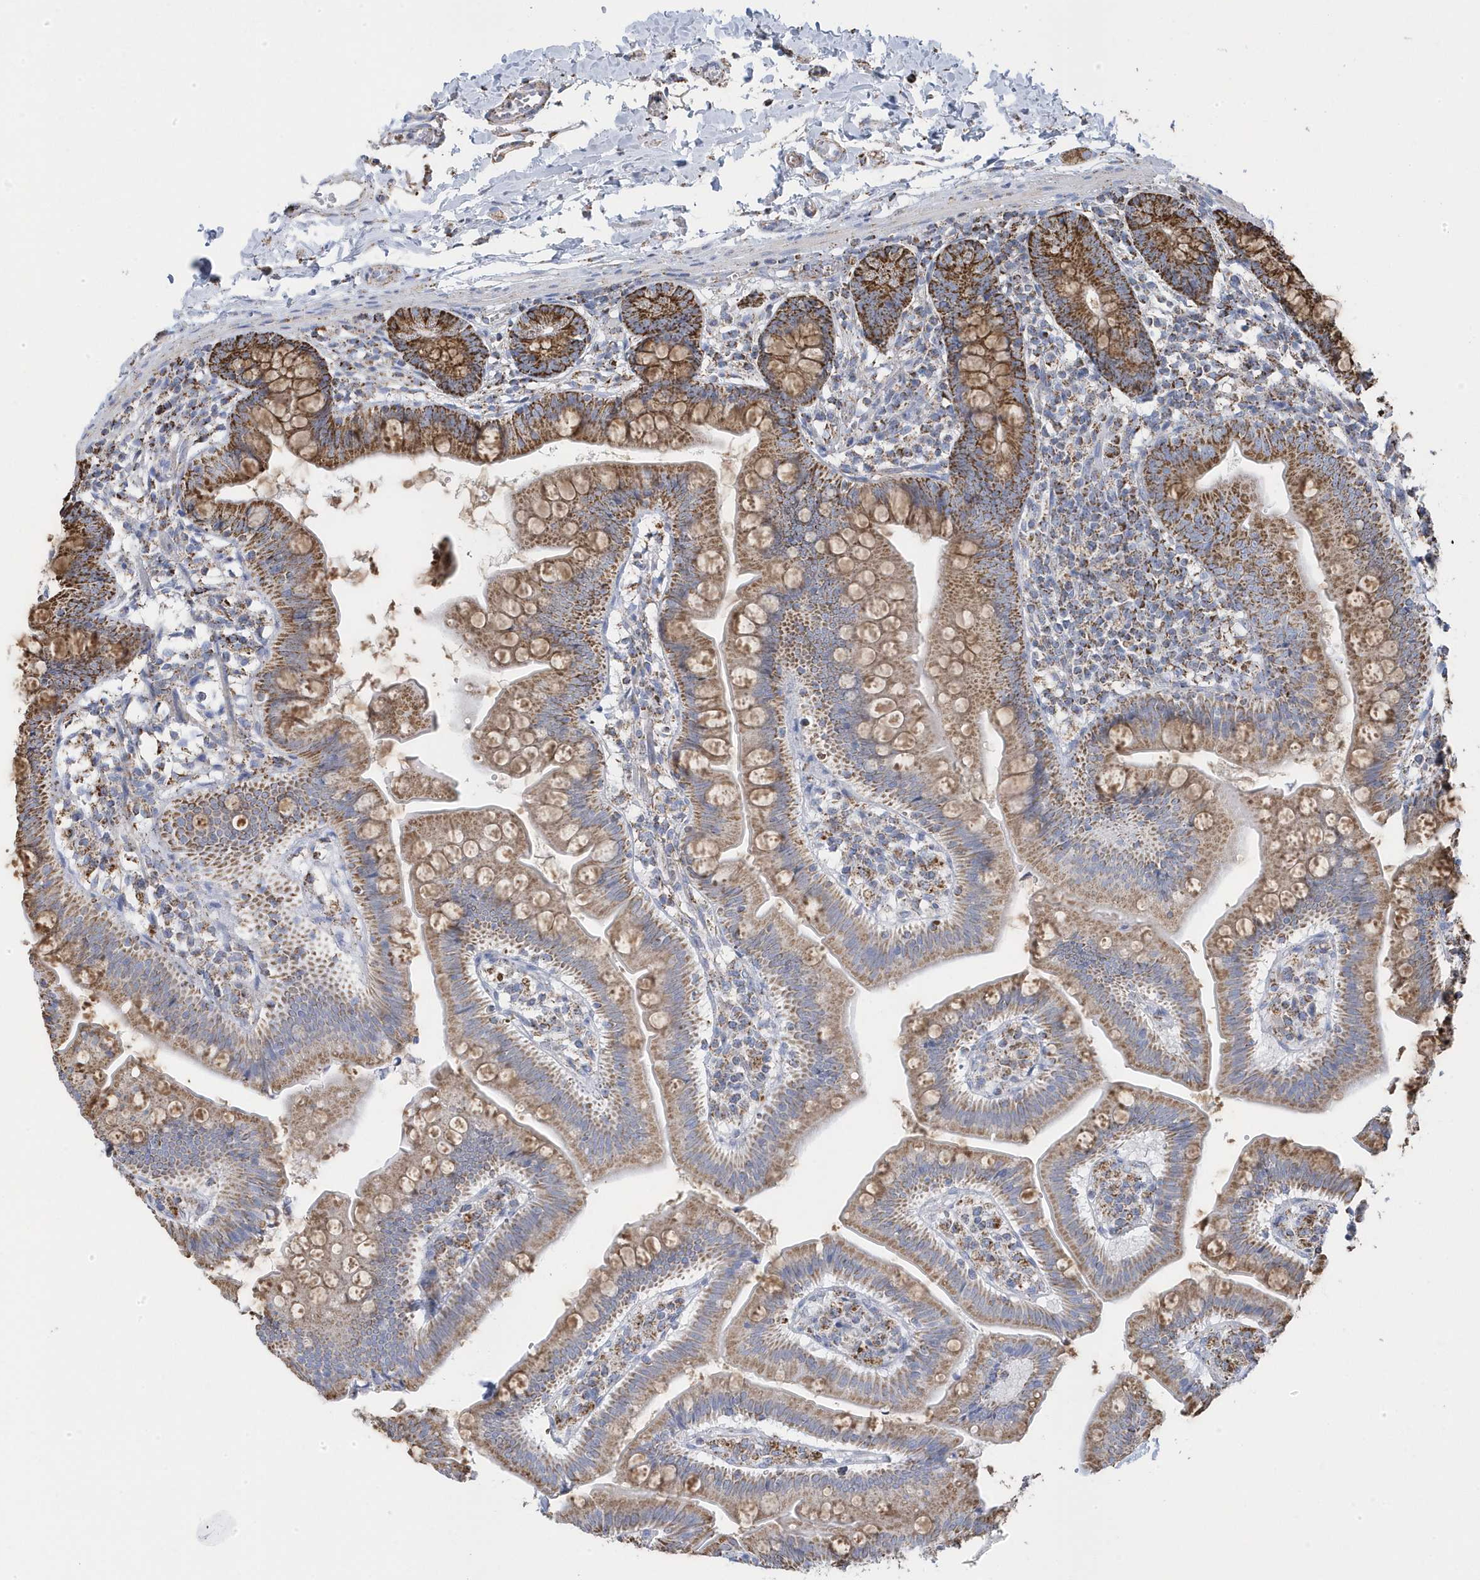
{"staining": {"intensity": "moderate", "quantity": ">75%", "location": "cytoplasmic/membranous"}, "tissue": "small intestine", "cell_type": "Glandular cells", "image_type": "normal", "snomed": [{"axis": "morphology", "description": "Normal tissue, NOS"}, {"axis": "topography", "description": "Small intestine"}], "caption": "Glandular cells show moderate cytoplasmic/membranous positivity in approximately >75% of cells in normal small intestine. (DAB IHC with brightfield microscopy, high magnification).", "gene": "GTPBP8", "patient": {"sex": "male", "age": 7}}